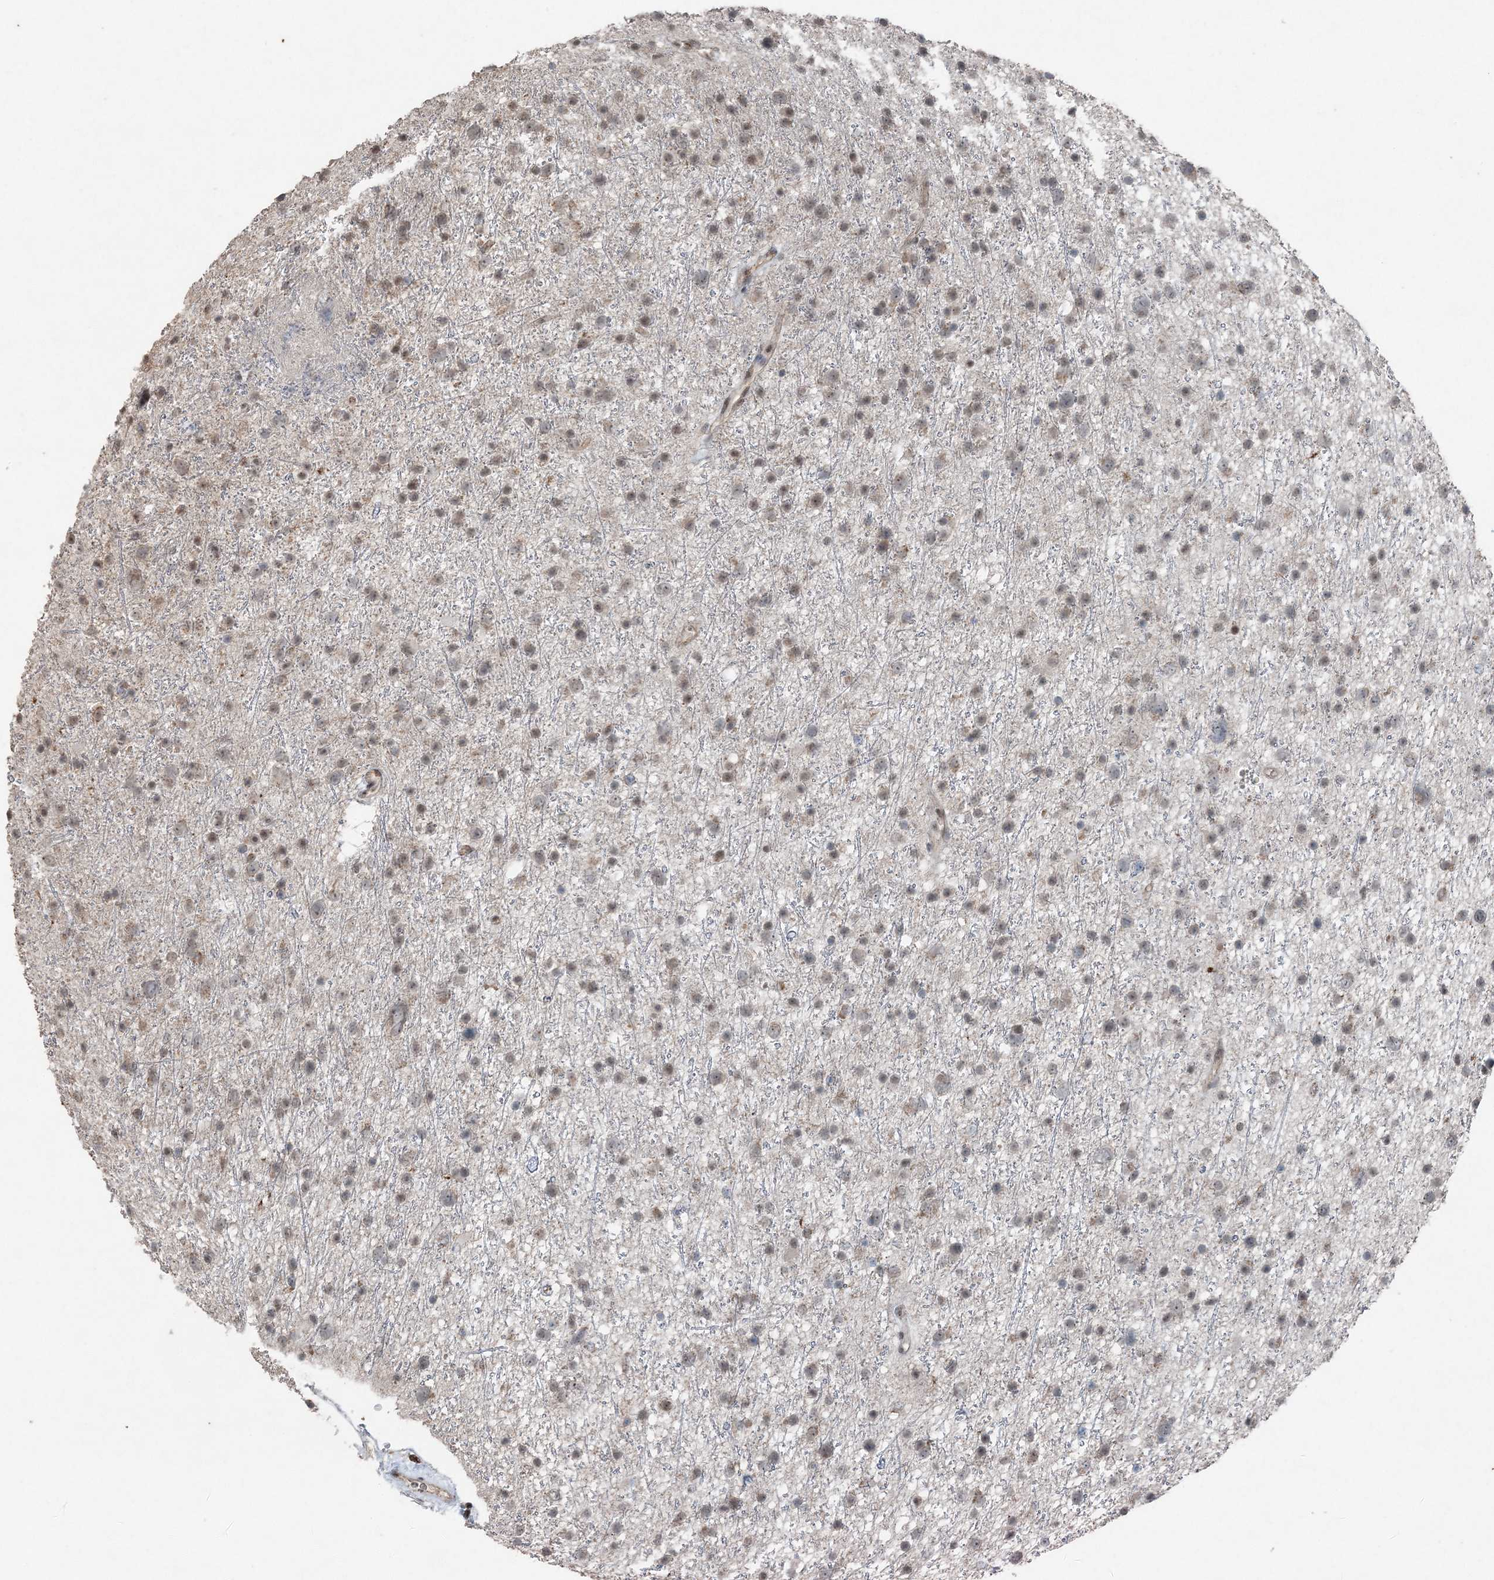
{"staining": {"intensity": "weak", "quantity": "25%-75%", "location": "nuclear"}, "tissue": "glioma", "cell_type": "Tumor cells", "image_type": "cancer", "snomed": [{"axis": "morphology", "description": "Glioma, malignant, Low grade"}, {"axis": "topography", "description": "Cerebral cortex"}], "caption": "Protein expression analysis of malignant glioma (low-grade) displays weak nuclear positivity in about 25%-75% of tumor cells.", "gene": "VSIG2", "patient": {"sex": "female", "age": 39}}